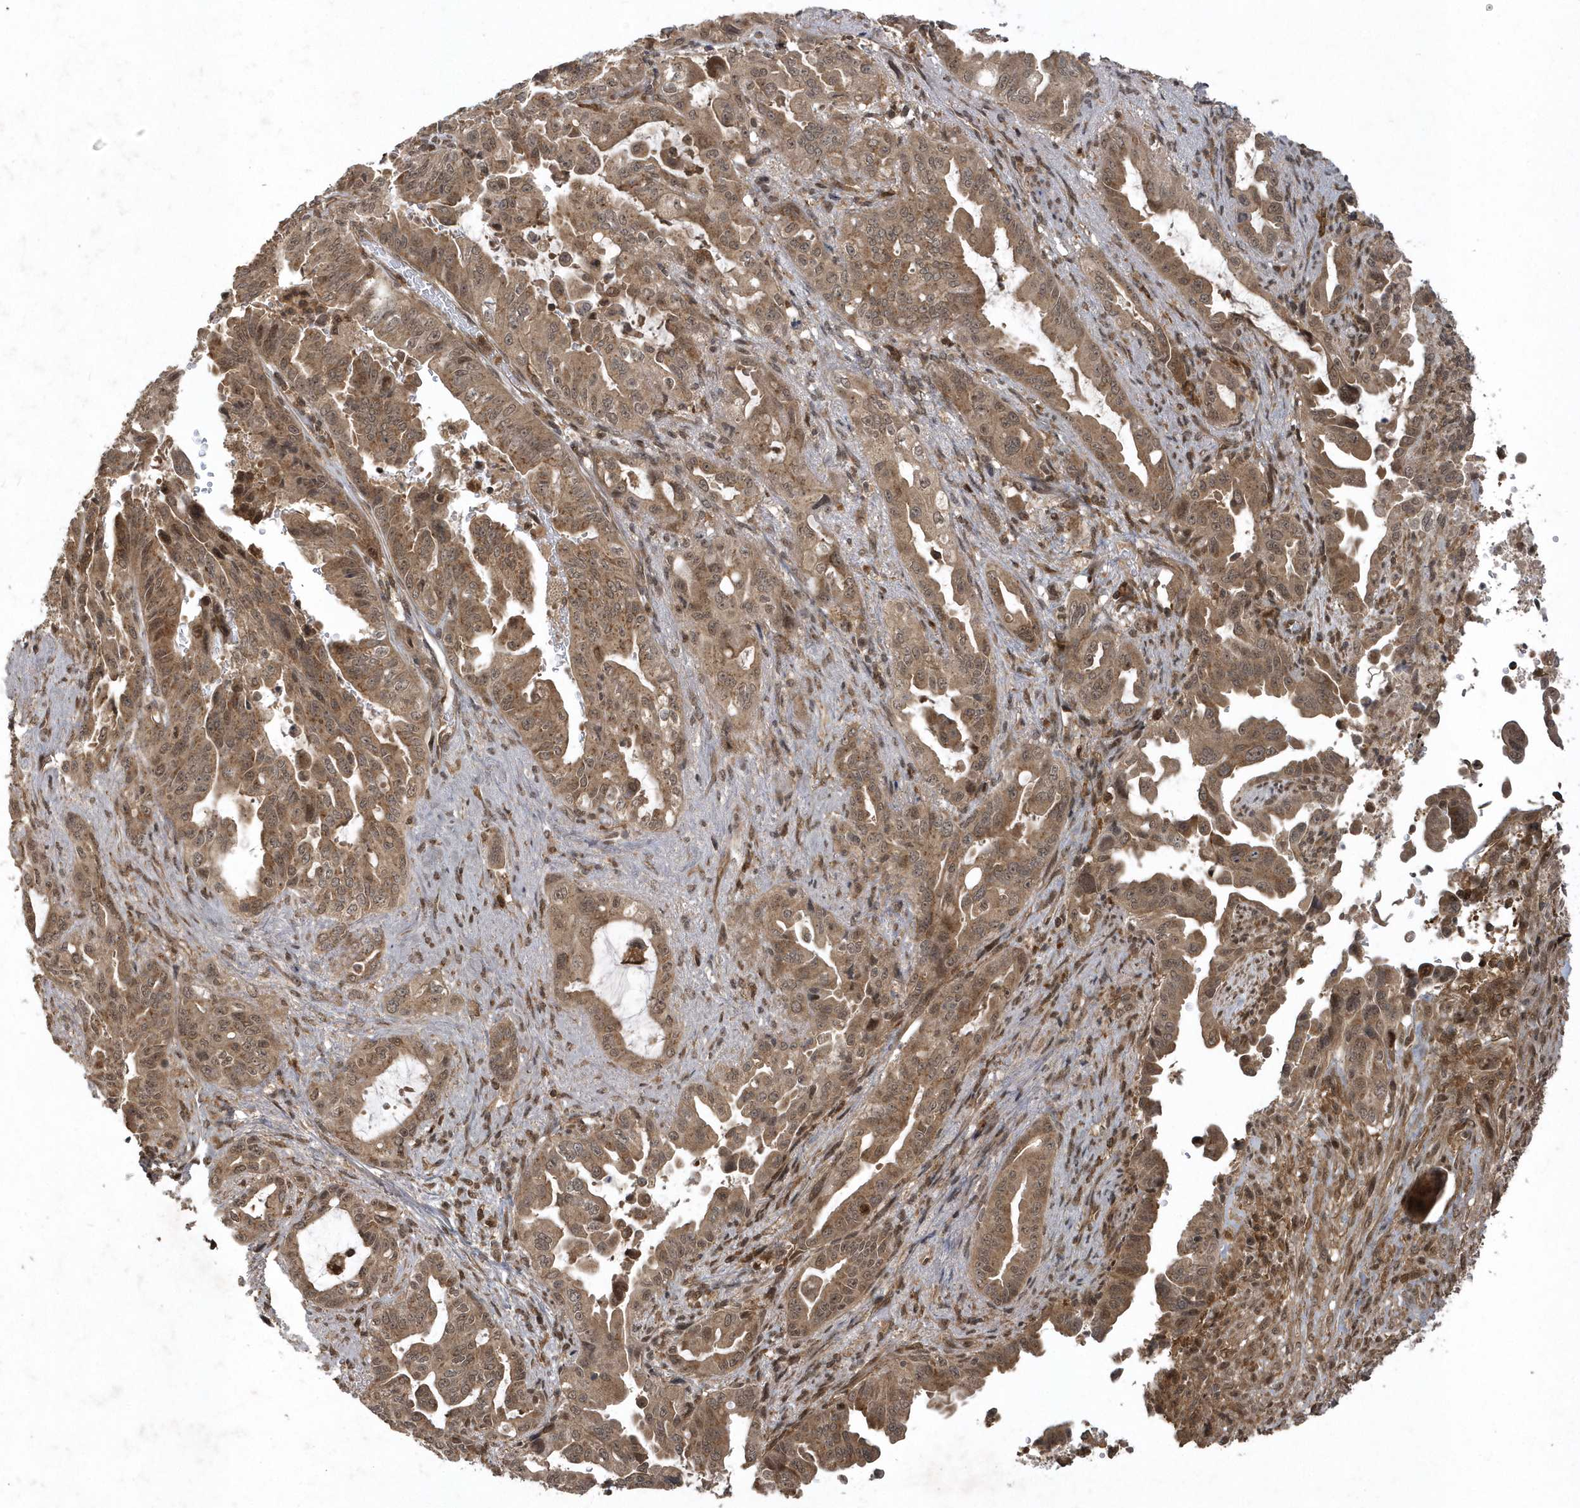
{"staining": {"intensity": "moderate", "quantity": ">75%", "location": "cytoplasmic/membranous"}, "tissue": "pancreatic cancer", "cell_type": "Tumor cells", "image_type": "cancer", "snomed": [{"axis": "morphology", "description": "Adenocarcinoma, NOS"}, {"axis": "topography", "description": "Pancreas"}], "caption": "This photomicrograph exhibits pancreatic adenocarcinoma stained with IHC to label a protein in brown. The cytoplasmic/membranous of tumor cells show moderate positivity for the protein. Nuclei are counter-stained blue.", "gene": "LACC1", "patient": {"sex": "male", "age": 70}}